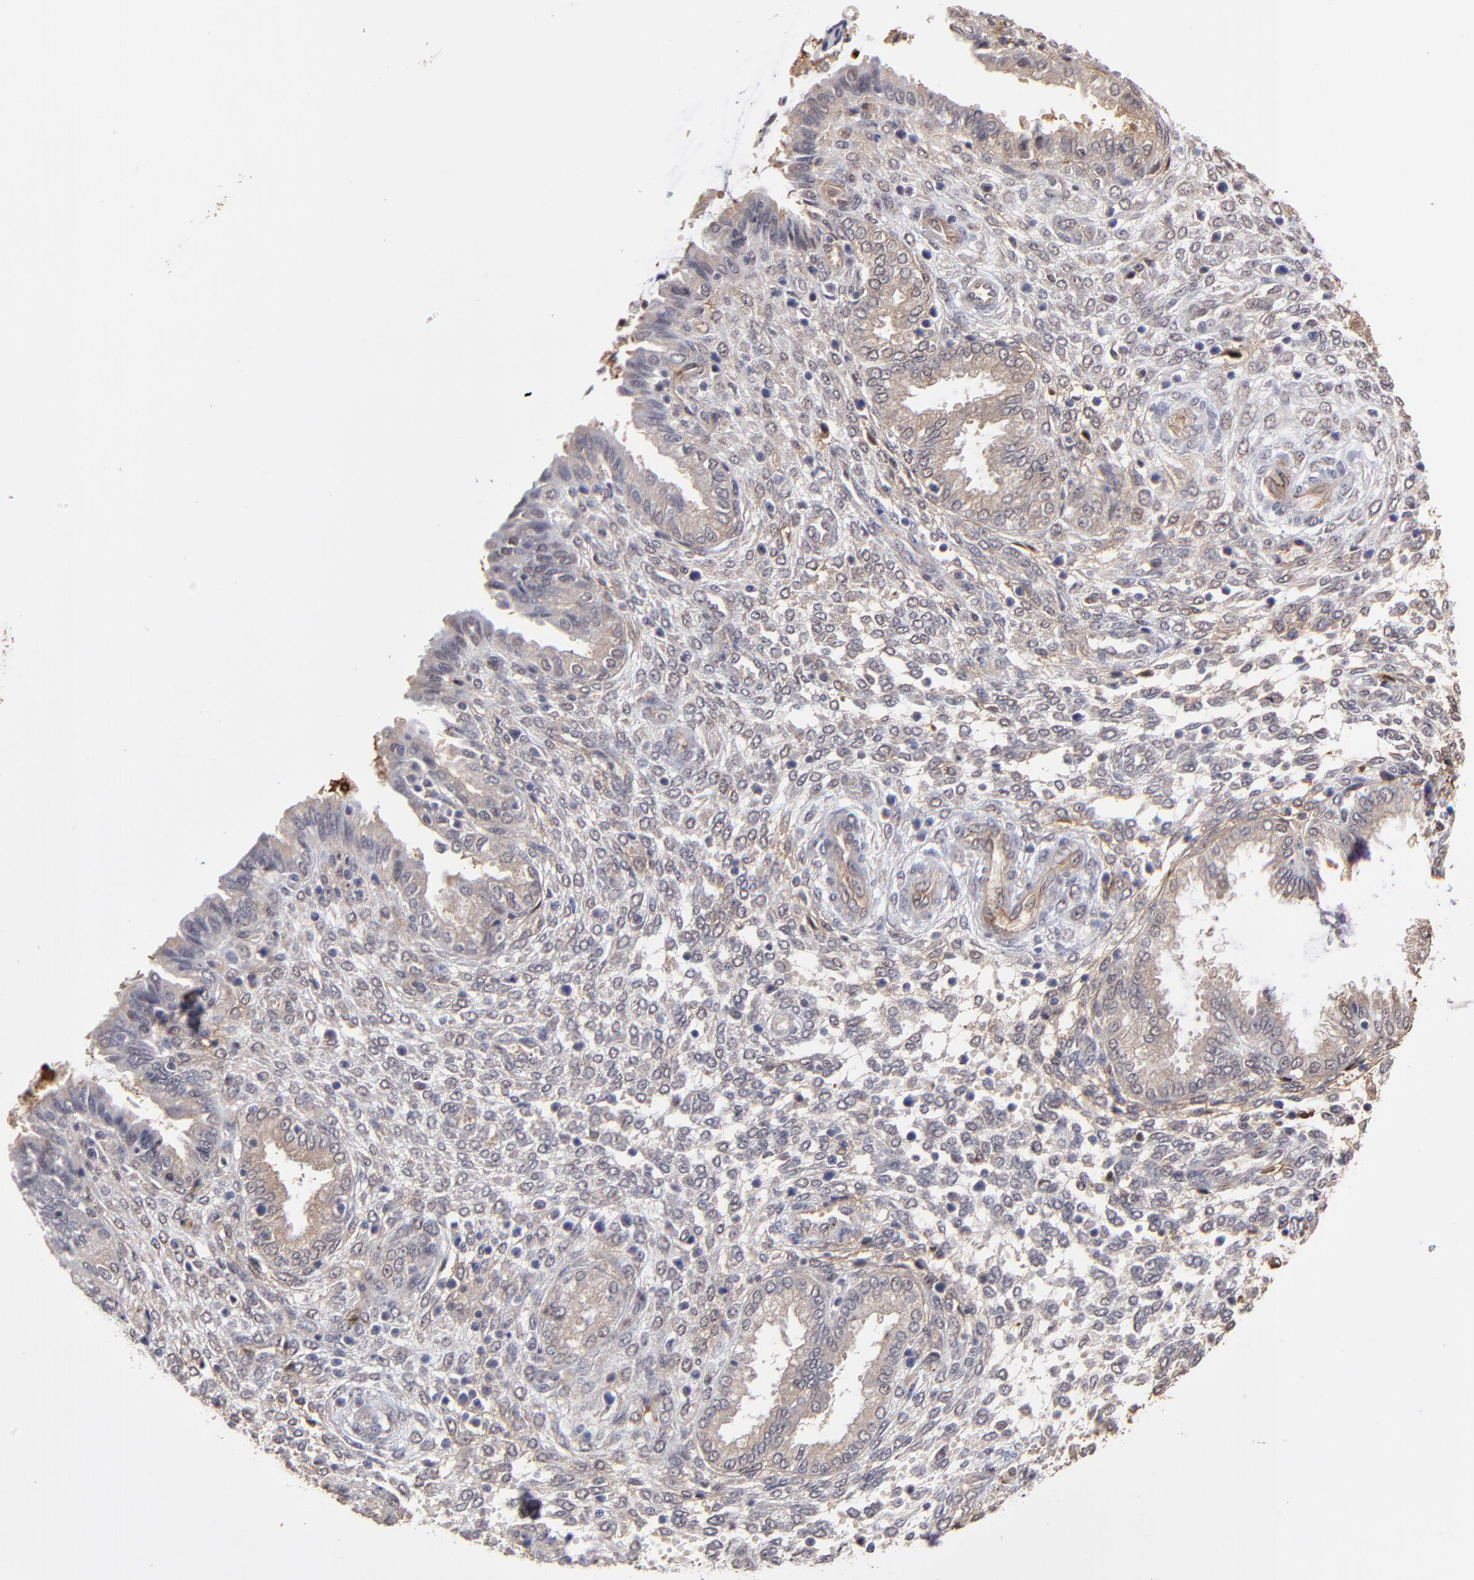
{"staining": {"intensity": "weak", "quantity": "<25%", "location": "cytoplasmic/membranous,nuclear"}, "tissue": "endometrium", "cell_type": "Cells in endometrial stroma", "image_type": "normal", "snomed": [{"axis": "morphology", "description": "Normal tissue, NOS"}, {"axis": "topography", "description": "Endometrium"}], "caption": "Endometrium stained for a protein using immunohistochemistry (IHC) shows no positivity cells in endometrial stroma.", "gene": "PSMD14", "patient": {"sex": "female", "age": 33}}